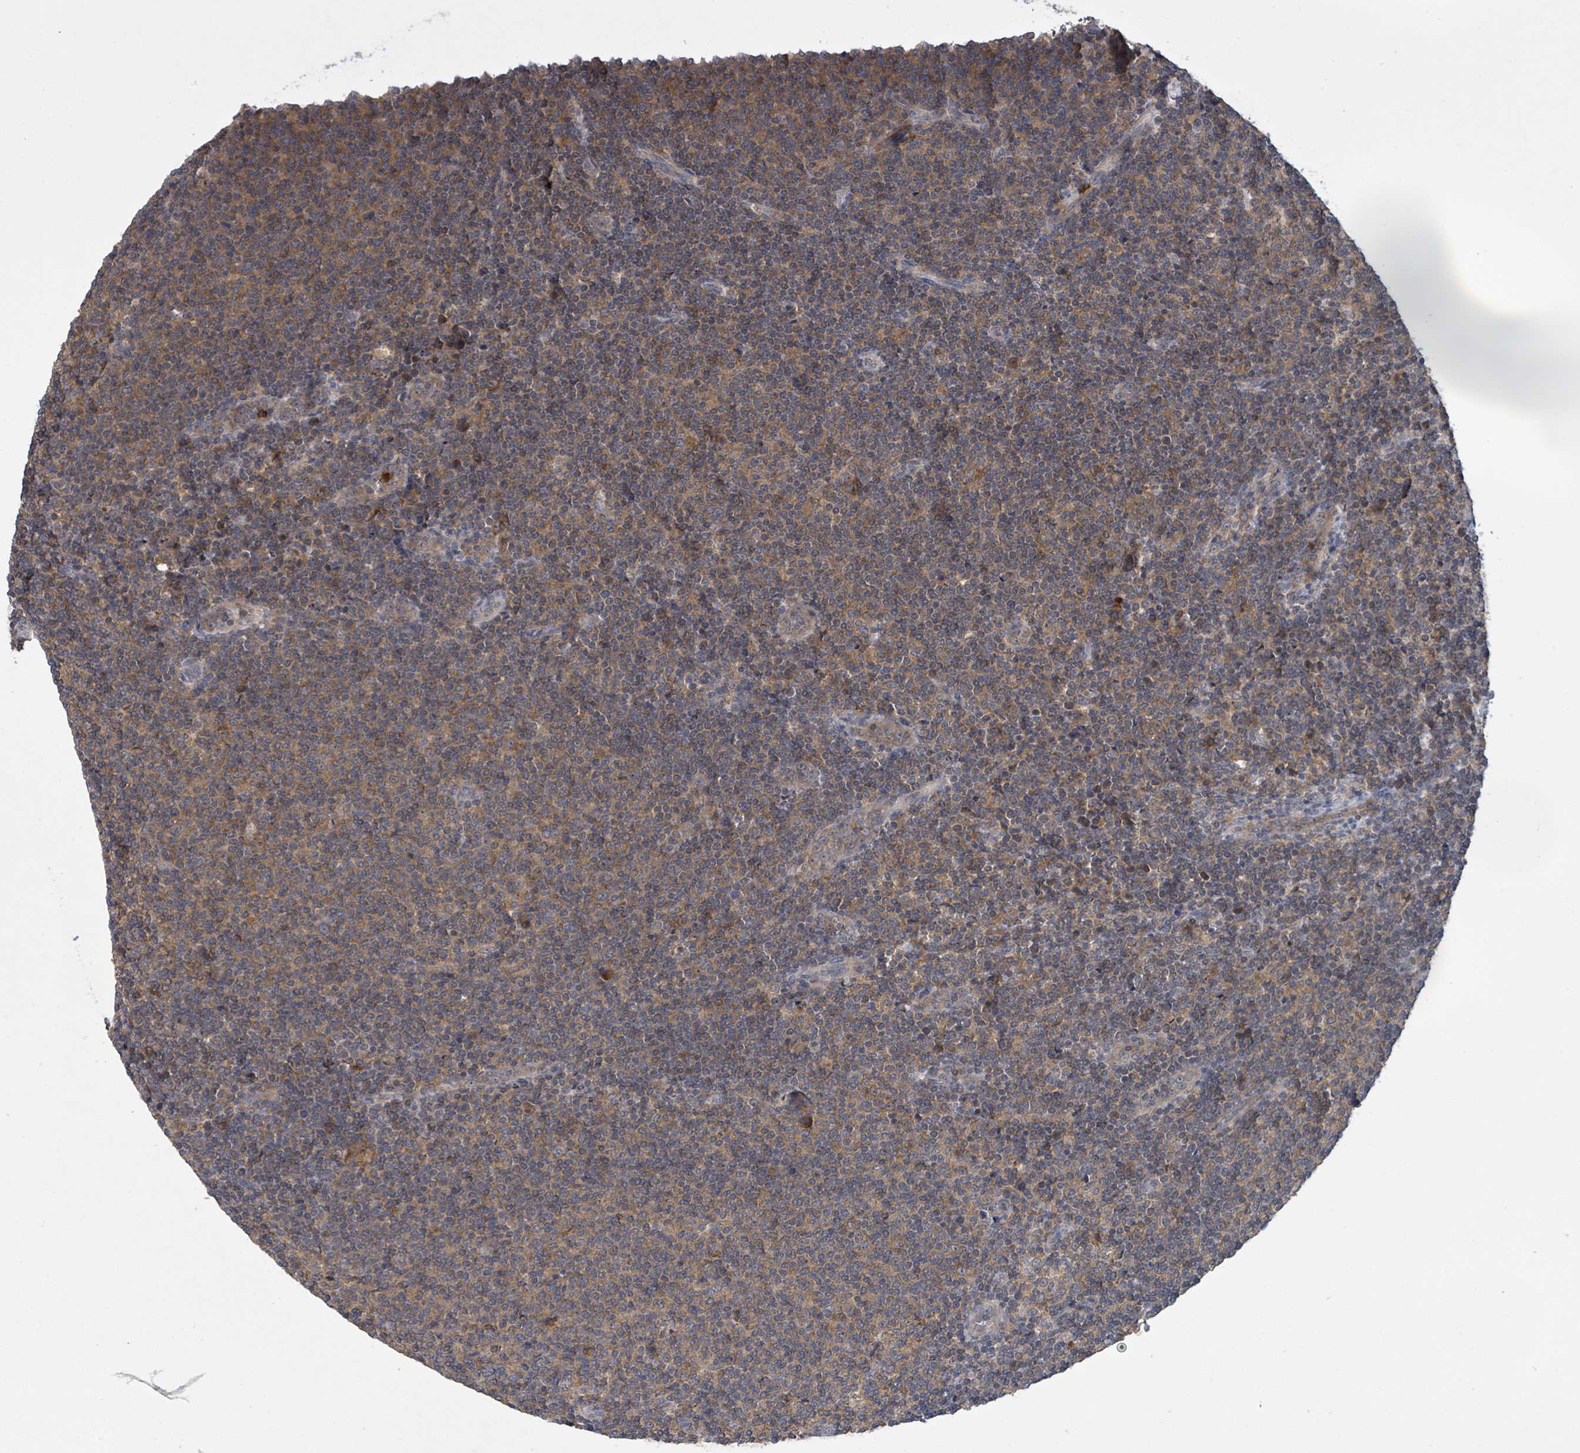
{"staining": {"intensity": "moderate", "quantity": ">75%", "location": "cytoplasmic/membranous"}, "tissue": "lymphoma", "cell_type": "Tumor cells", "image_type": "cancer", "snomed": [{"axis": "morphology", "description": "Malignant lymphoma, non-Hodgkin's type, Low grade"}, {"axis": "topography", "description": "Lymph node"}], "caption": "An immunohistochemistry photomicrograph of tumor tissue is shown. Protein staining in brown labels moderate cytoplasmic/membranous positivity in malignant lymphoma, non-Hodgkin's type (low-grade) within tumor cells. The staining was performed using DAB (3,3'-diaminobenzidine) to visualize the protein expression in brown, while the nuclei were stained in blue with hematoxylin (Magnification: 20x).", "gene": "SERPINE3", "patient": {"sex": "male", "age": 66}}